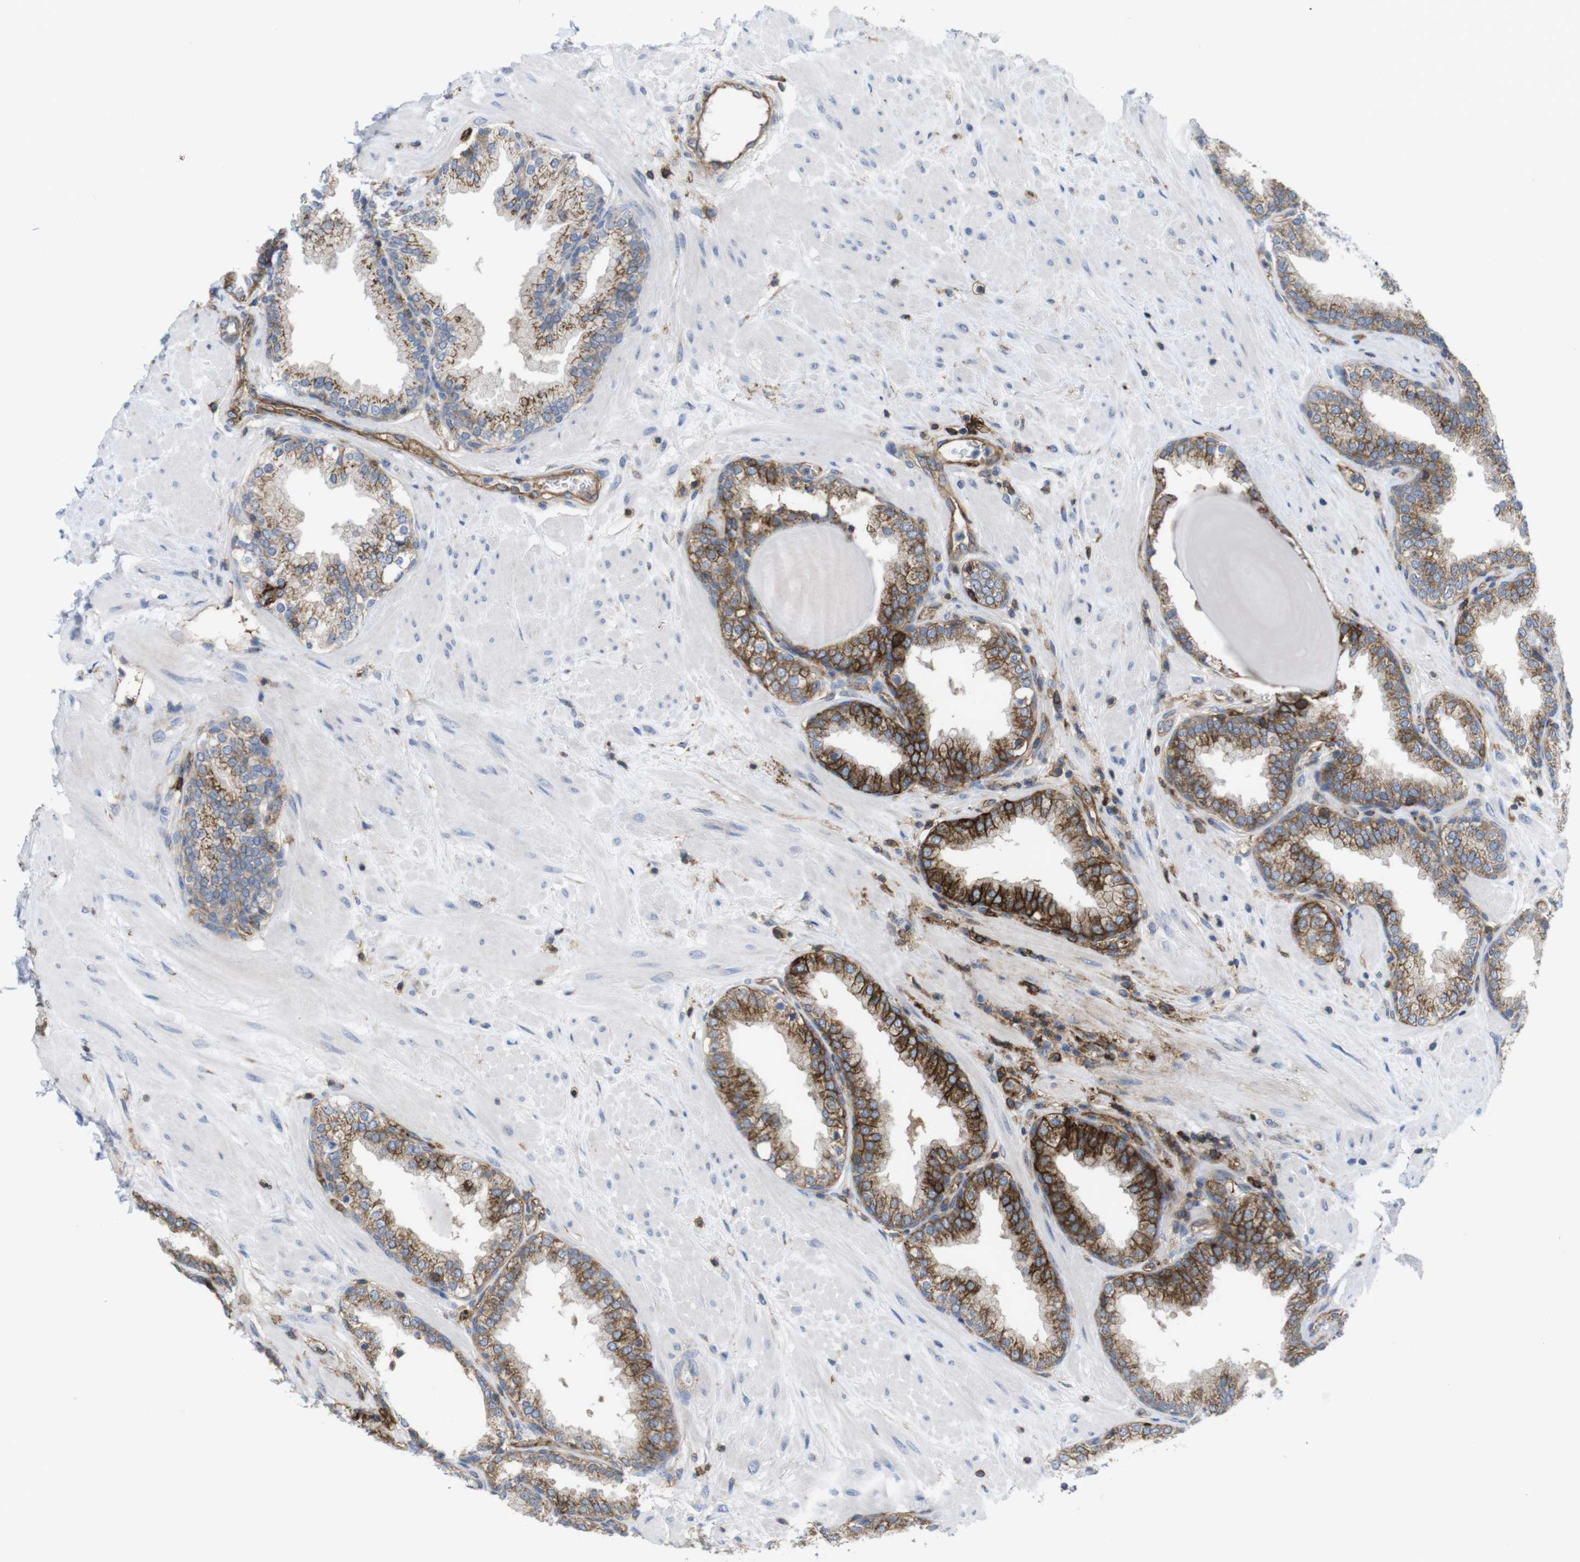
{"staining": {"intensity": "strong", "quantity": ">75%", "location": "cytoplasmic/membranous"}, "tissue": "prostate", "cell_type": "Glandular cells", "image_type": "normal", "snomed": [{"axis": "morphology", "description": "Normal tissue, NOS"}, {"axis": "topography", "description": "Prostate"}], "caption": "High-power microscopy captured an immunohistochemistry photomicrograph of benign prostate, revealing strong cytoplasmic/membranous staining in approximately >75% of glandular cells.", "gene": "CCR6", "patient": {"sex": "male", "age": 51}}